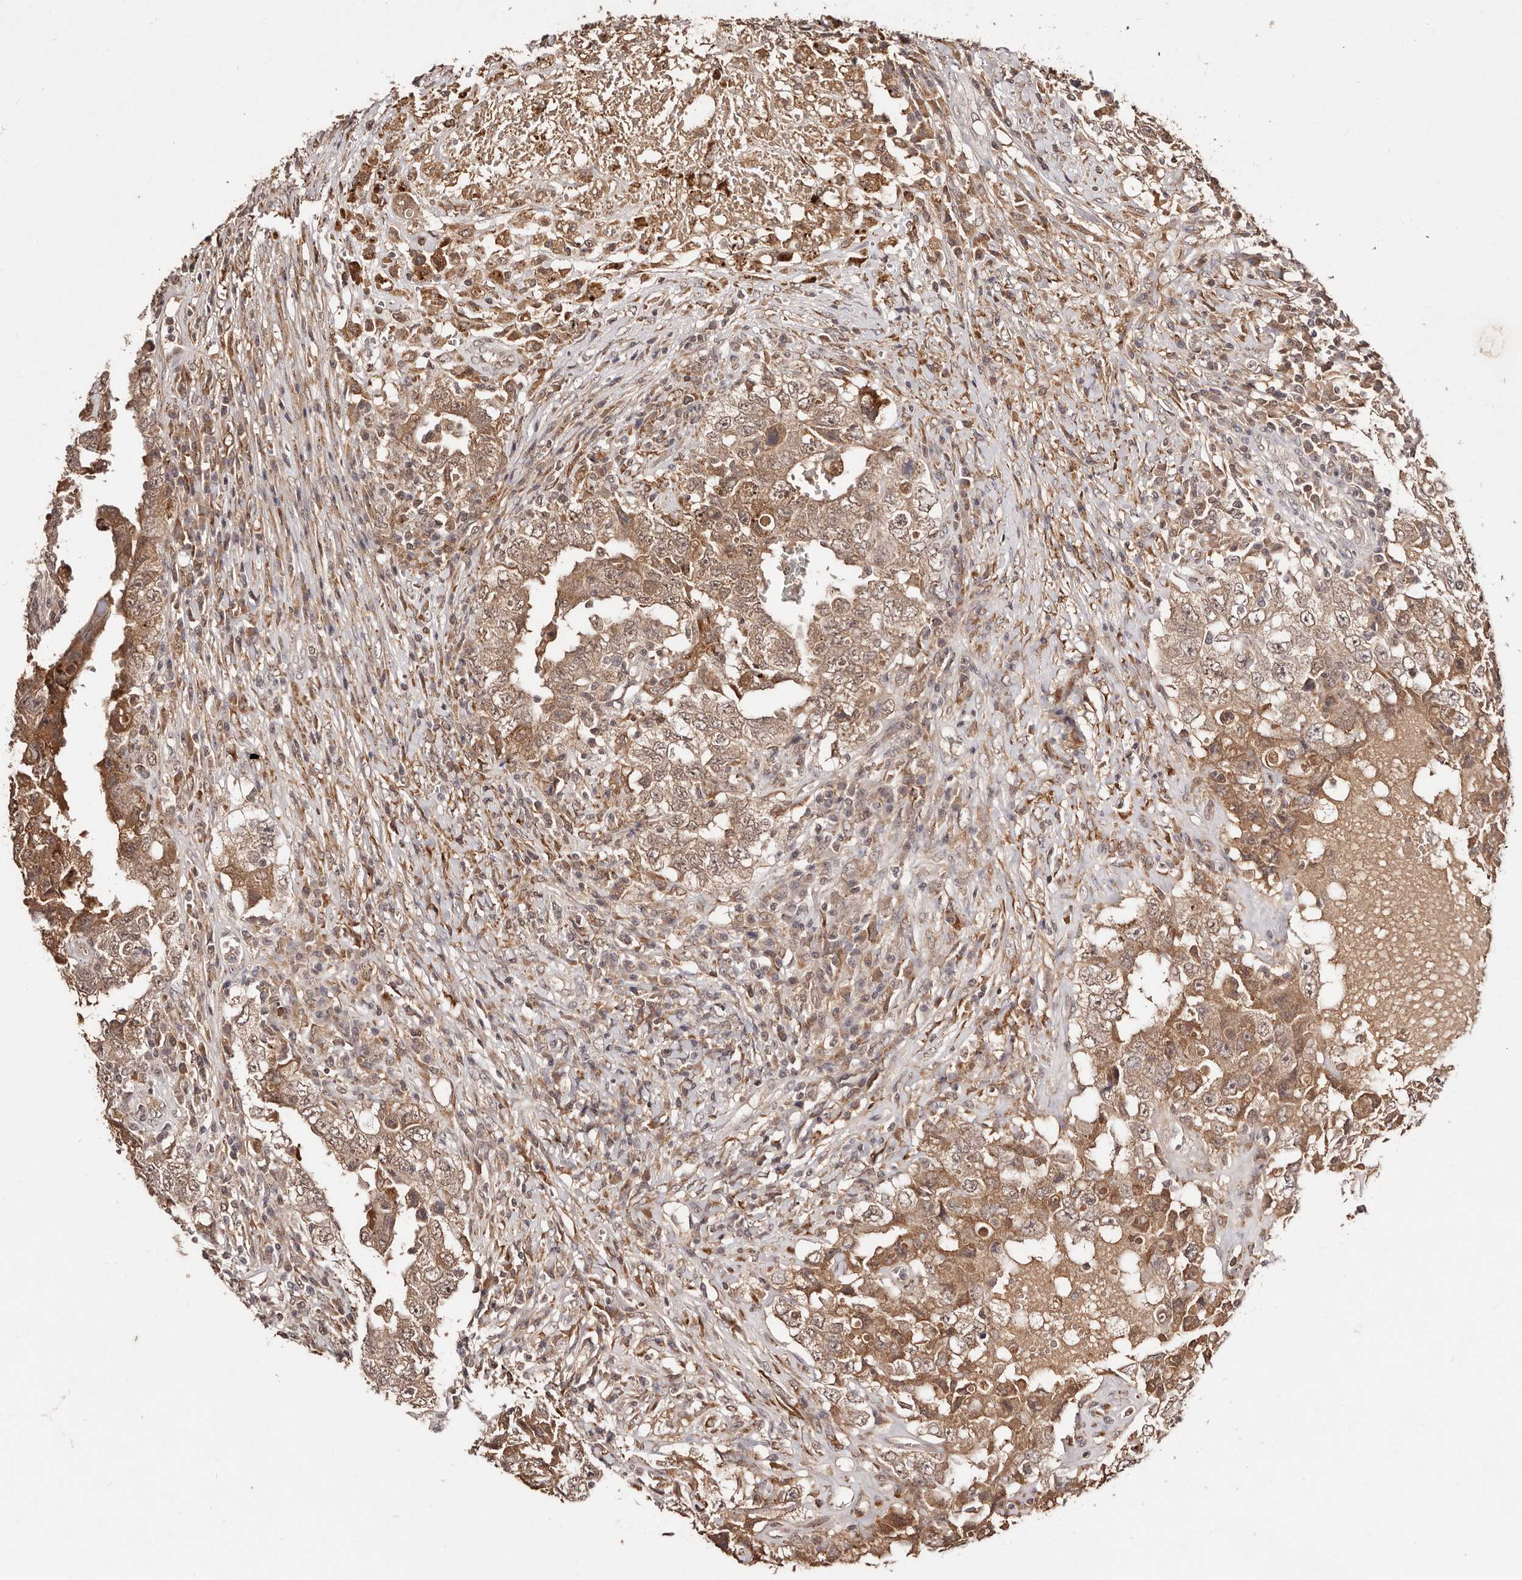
{"staining": {"intensity": "moderate", "quantity": ">75%", "location": "cytoplasmic/membranous"}, "tissue": "testis cancer", "cell_type": "Tumor cells", "image_type": "cancer", "snomed": [{"axis": "morphology", "description": "Carcinoma, Embryonal, NOS"}, {"axis": "topography", "description": "Testis"}], "caption": "The photomicrograph reveals immunohistochemical staining of testis cancer (embryonal carcinoma). There is moderate cytoplasmic/membranous expression is seen in approximately >75% of tumor cells.", "gene": "BICRAL", "patient": {"sex": "male", "age": 26}}